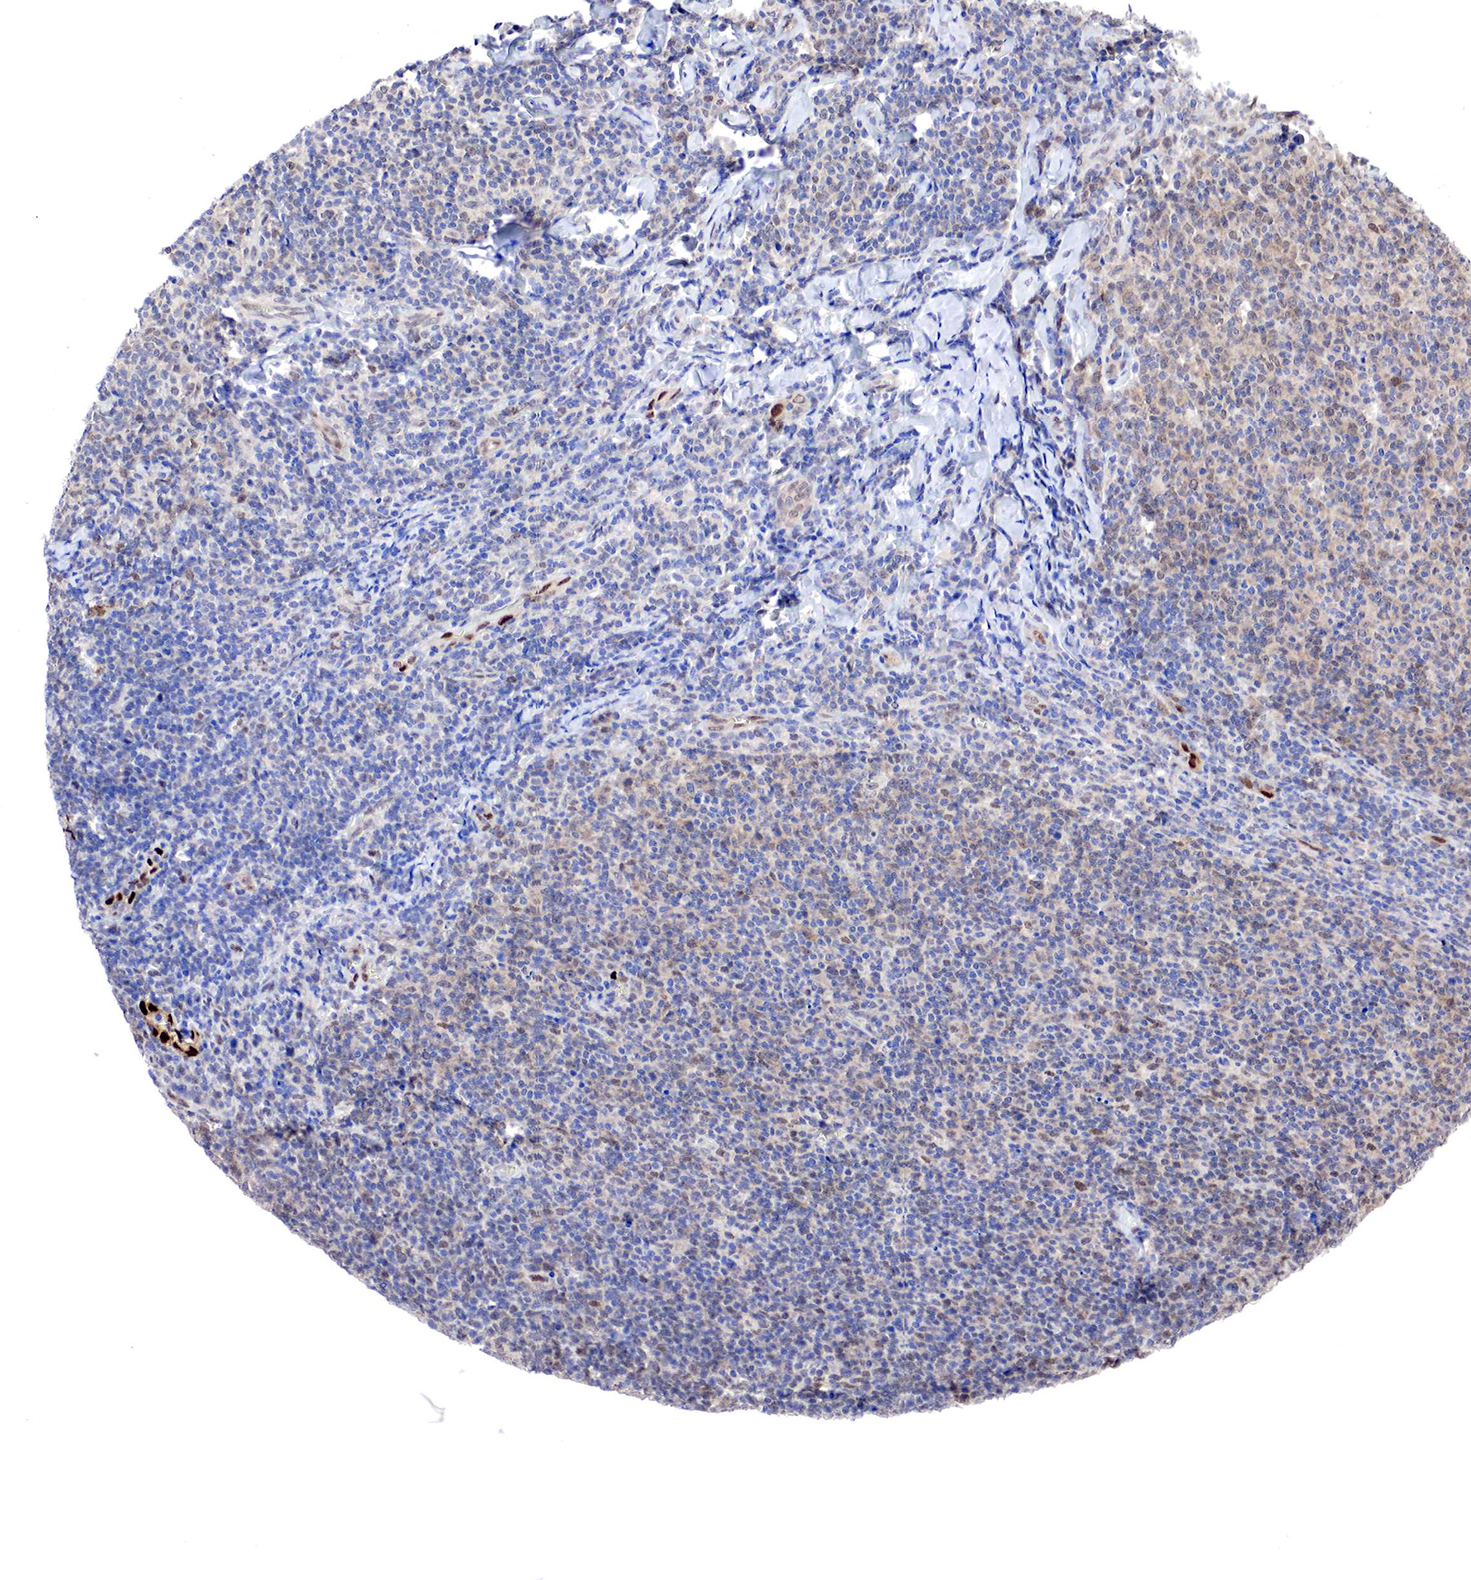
{"staining": {"intensity": "negative", "quantity": "none", "location": "none"}, "tissue": "lymphoma", "cell_type": "Tumor cells", "image_type": "cancer", "snomed": [{"axis": "morphology", "description": "Malignant lymphoma, non-Hodgkin's type, Low grade"}, {"axis": "topography", "description": "Lymph node"}], "caption": "This is an immunohistochemistry photomicrograph of human lymphoma. There is no positivity in tumor cells.", "gene": "PABIR2", "patient": {"sex": "male", "age": 74}}